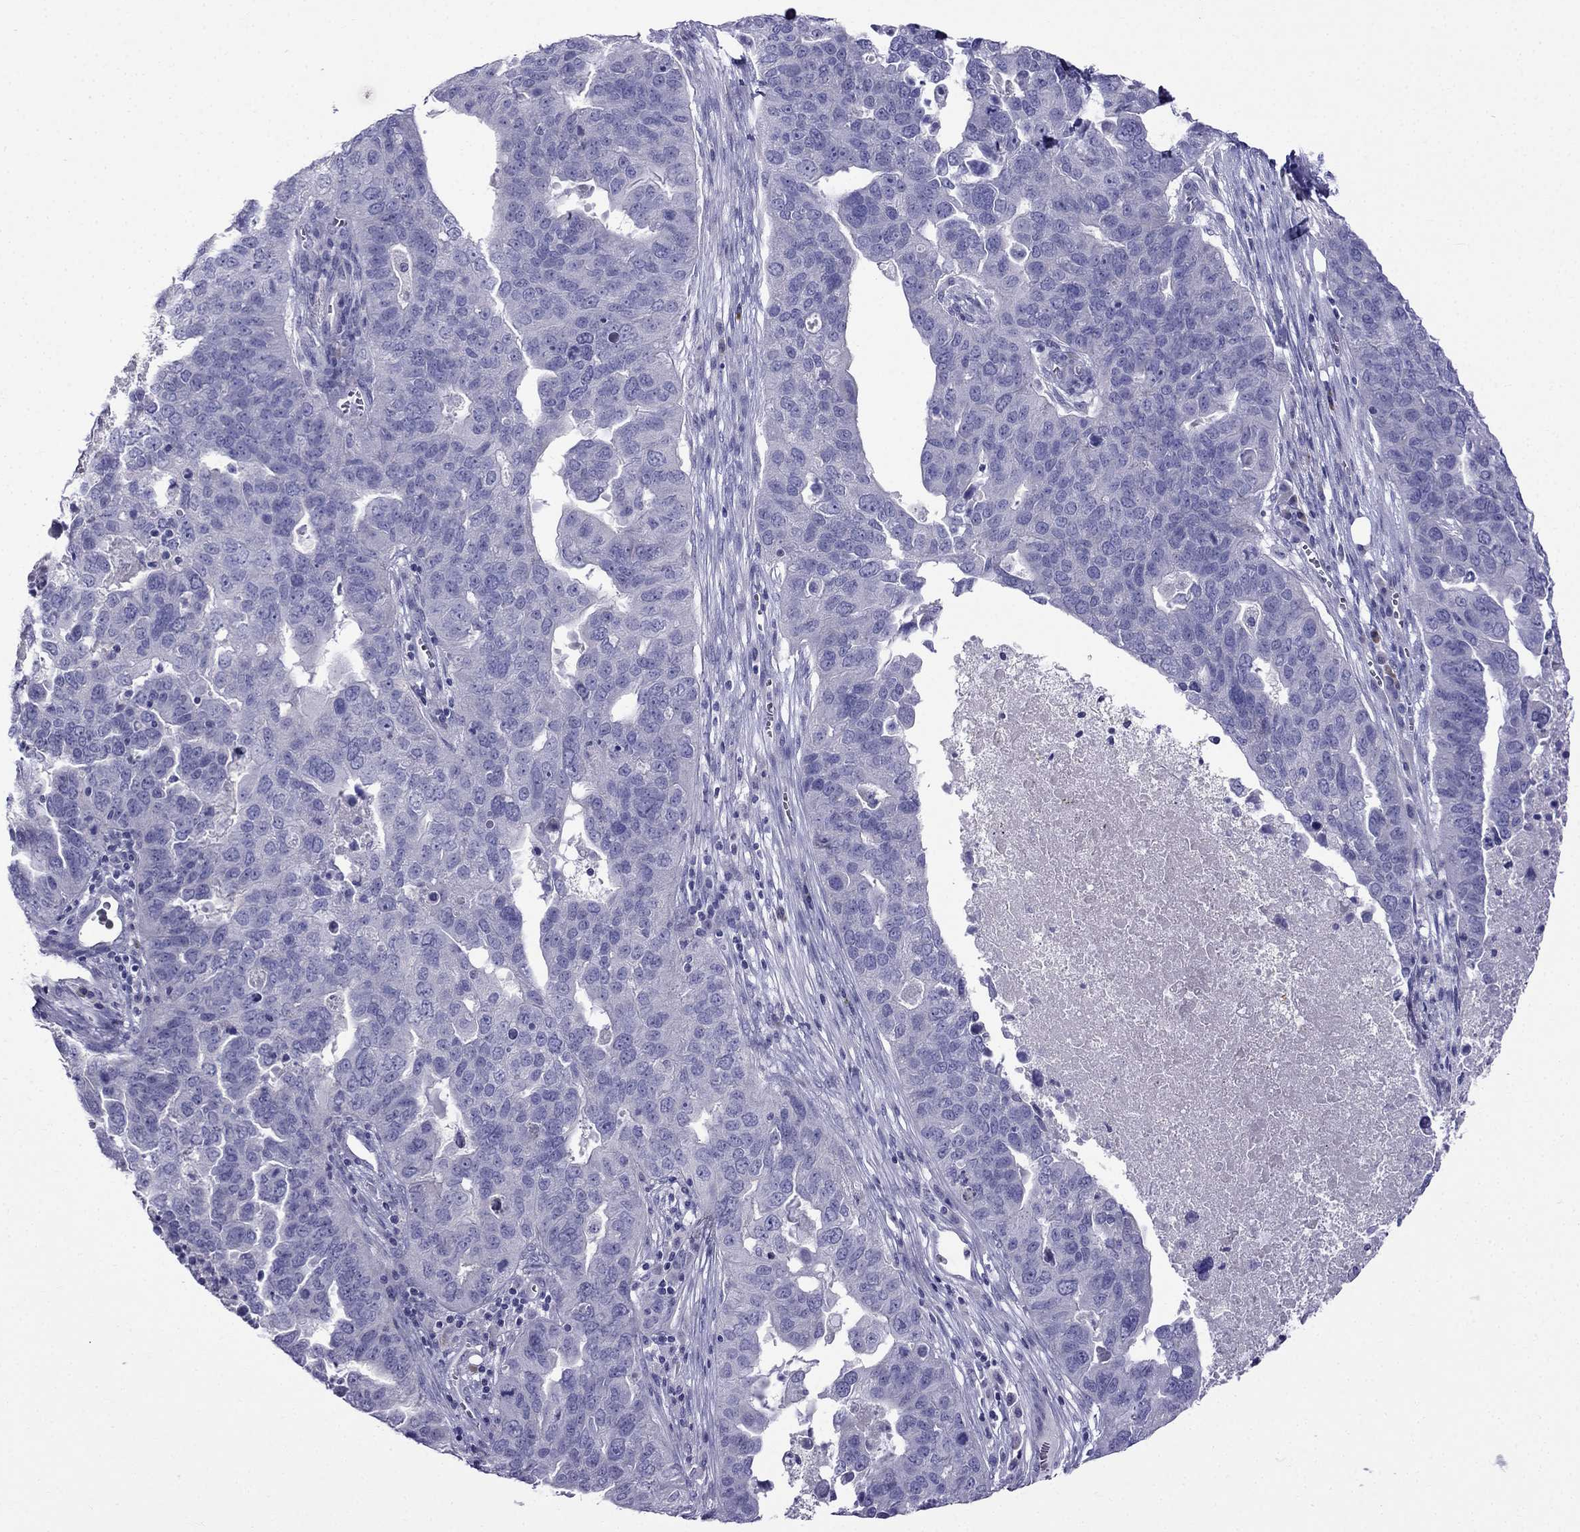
{"staining": {"intensity": "negative", "quantity": "none", "location": "none"}, "tissue": "ovarian cancer", "cell_type": "Tumor cells", "image_type": "cancer", "snomed": [{"axis": "morphology", "description": "Carcinoma, endometroid"}, {"axis": "topography", "description": "Soft tissue"}, {"axis": "topography", "description": "Ovary"}], "caption": "DAB immunohistochemical staining of human ovarian cancer (endometroid carcinoma) displays no significant expression in tumor cells. (Immunohistochemistry (ihc), brightfield microscopy, high magnification).", "gene": "PATE1", "patient": {"sex": "female", "age": 52}}